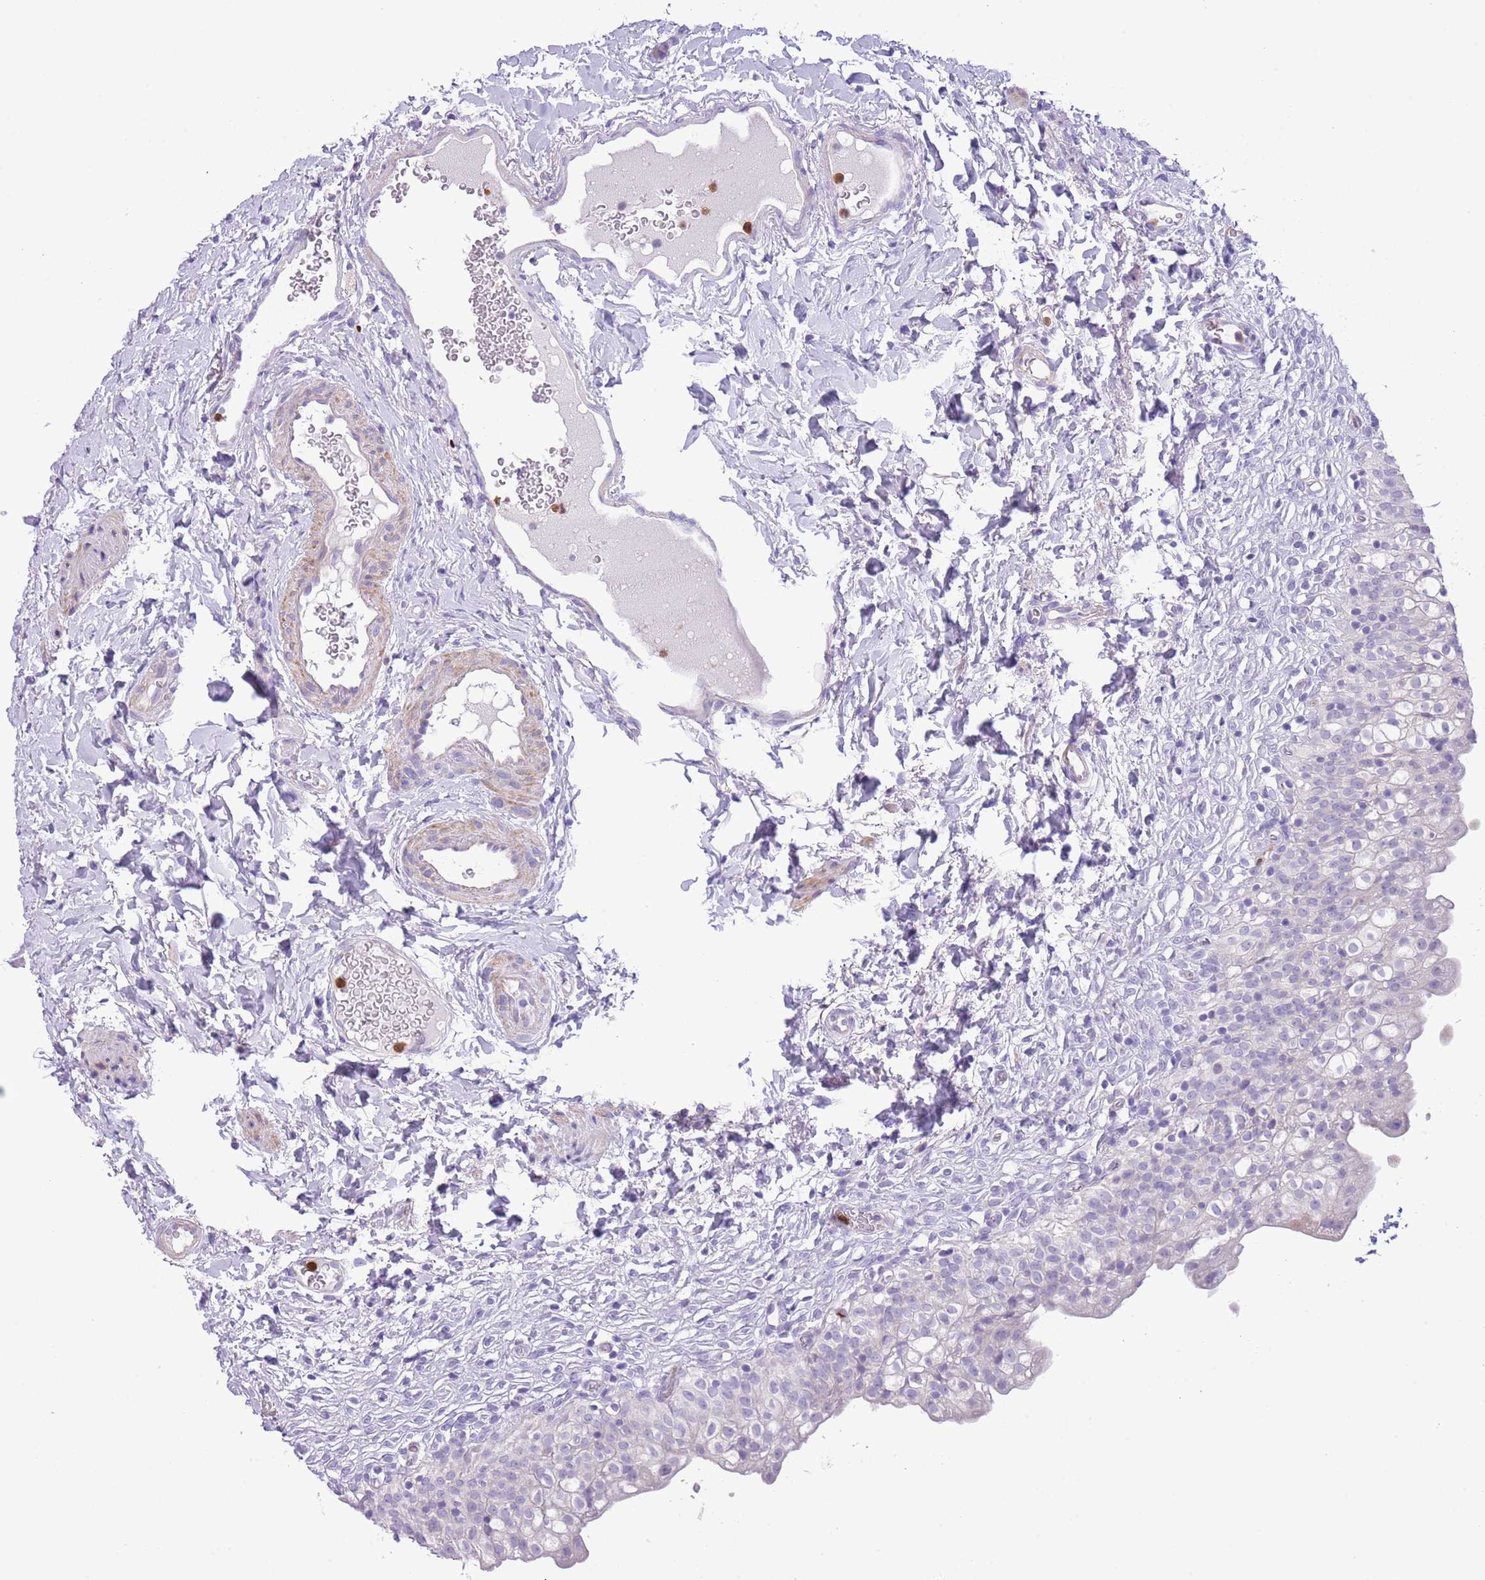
{"staining": {"intensity": "negative", "quantity": "none", "location": "none"}, "tissue": "urinary bladder", "cell_type": "Urothelial cells", "image_type": "normal", "snomed": [{"axis": "morphology", "description": "Normal tissue, NOS"}, {"axis": "topography", "description": "Urinary bladder"}], "caption": "An image of urinary bladder stained for a protein exhibits no brown staining in urothelial cells.", "gene": "OR6M1", "patient": {"sex": "male", "age": 55}}